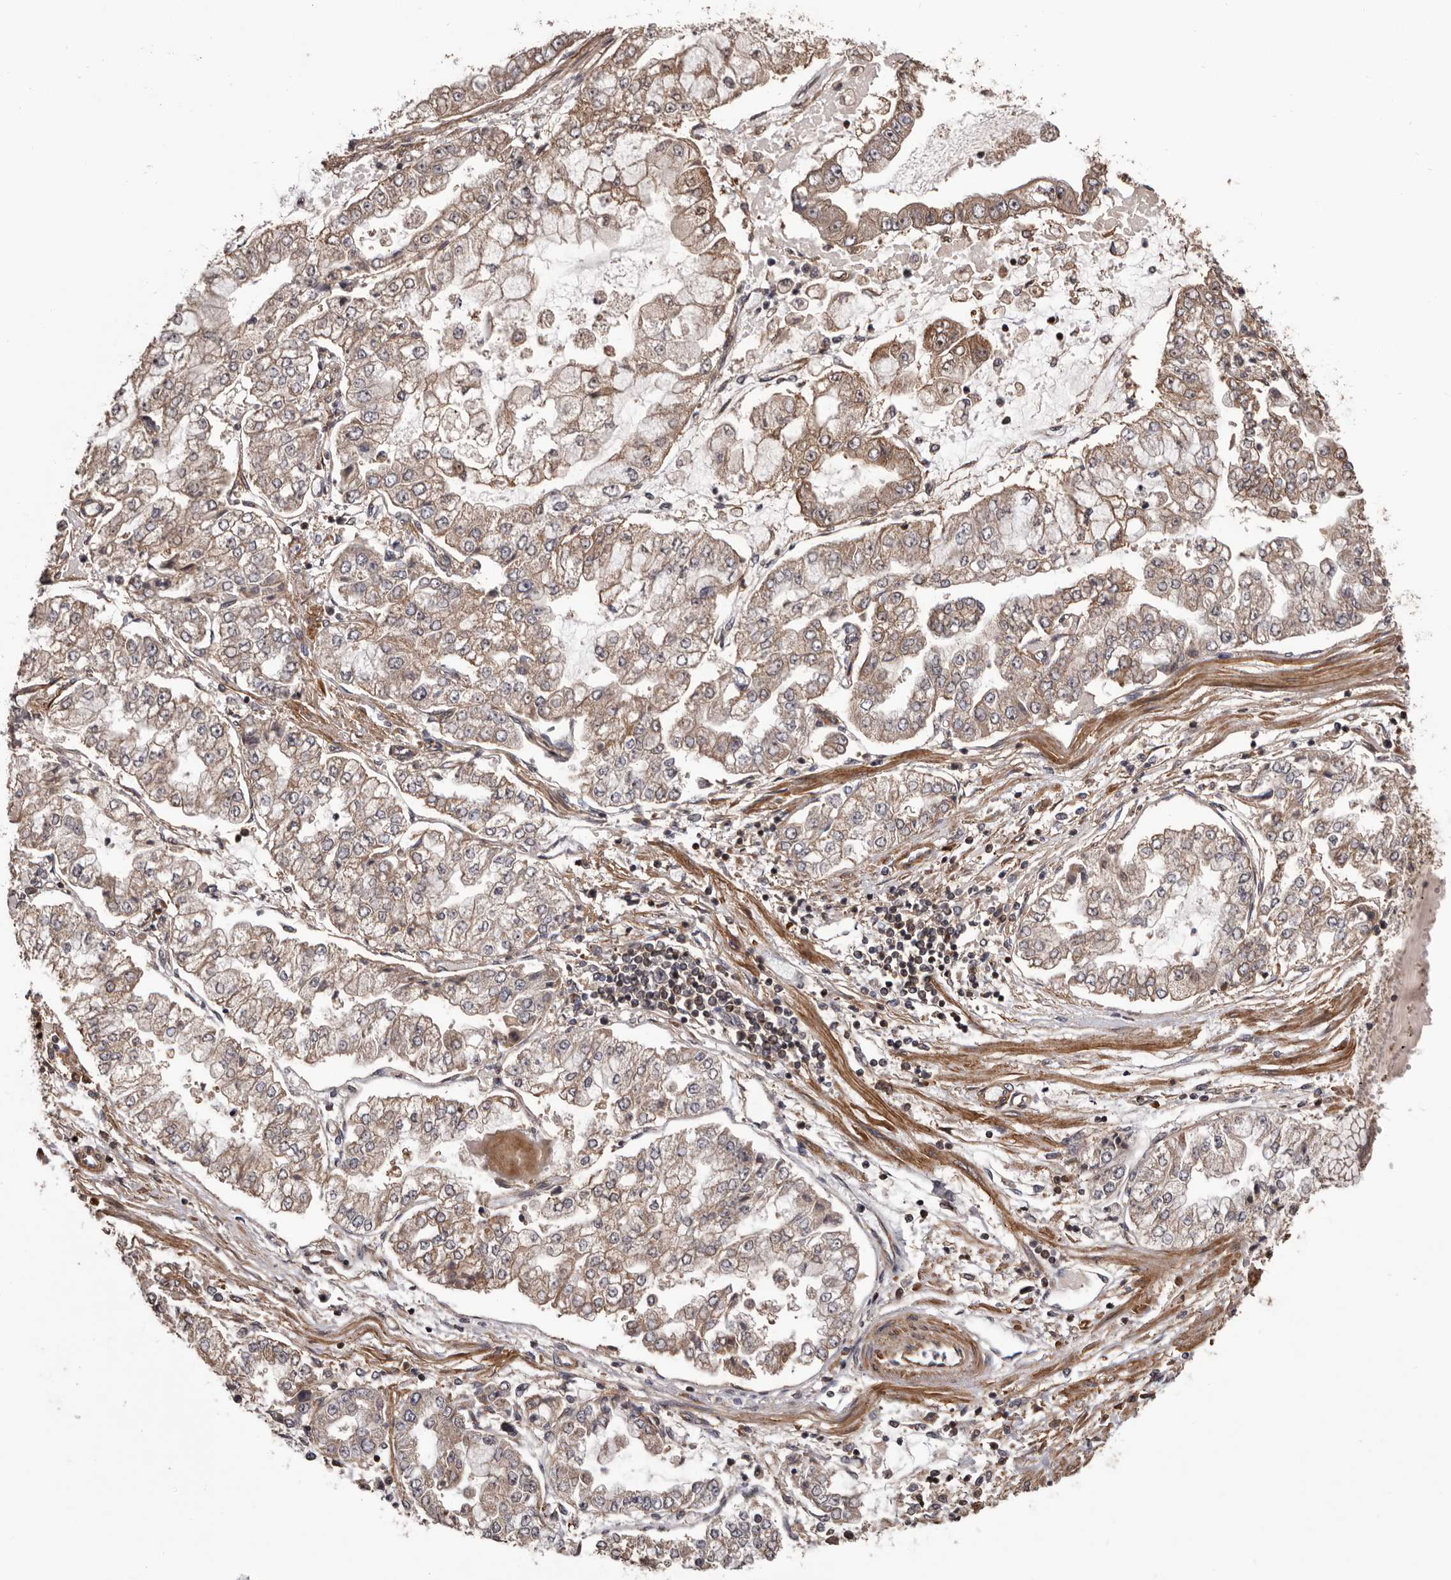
{"staining": {"intensity": "weak", "quantity": ">75%", "location": "cytoplasmic/membranous"}, "tissue": "stomach cancer", "cell_type": "Tumor cells", "image_type": "cancer", "snomed": [{"axis": "morphology", "description": "Adenocarcinoma, NOS"}, {"axis": "topography", "description": "Stomach"}], "caption": "A brown stain highlights weak cytoplasmic/membranous staining of a protein in human stomach cancer (adenocarcinoma) tumor cells.", "gene": "ADAMTS2", "patient": {"sex": "male", "age": 76}}